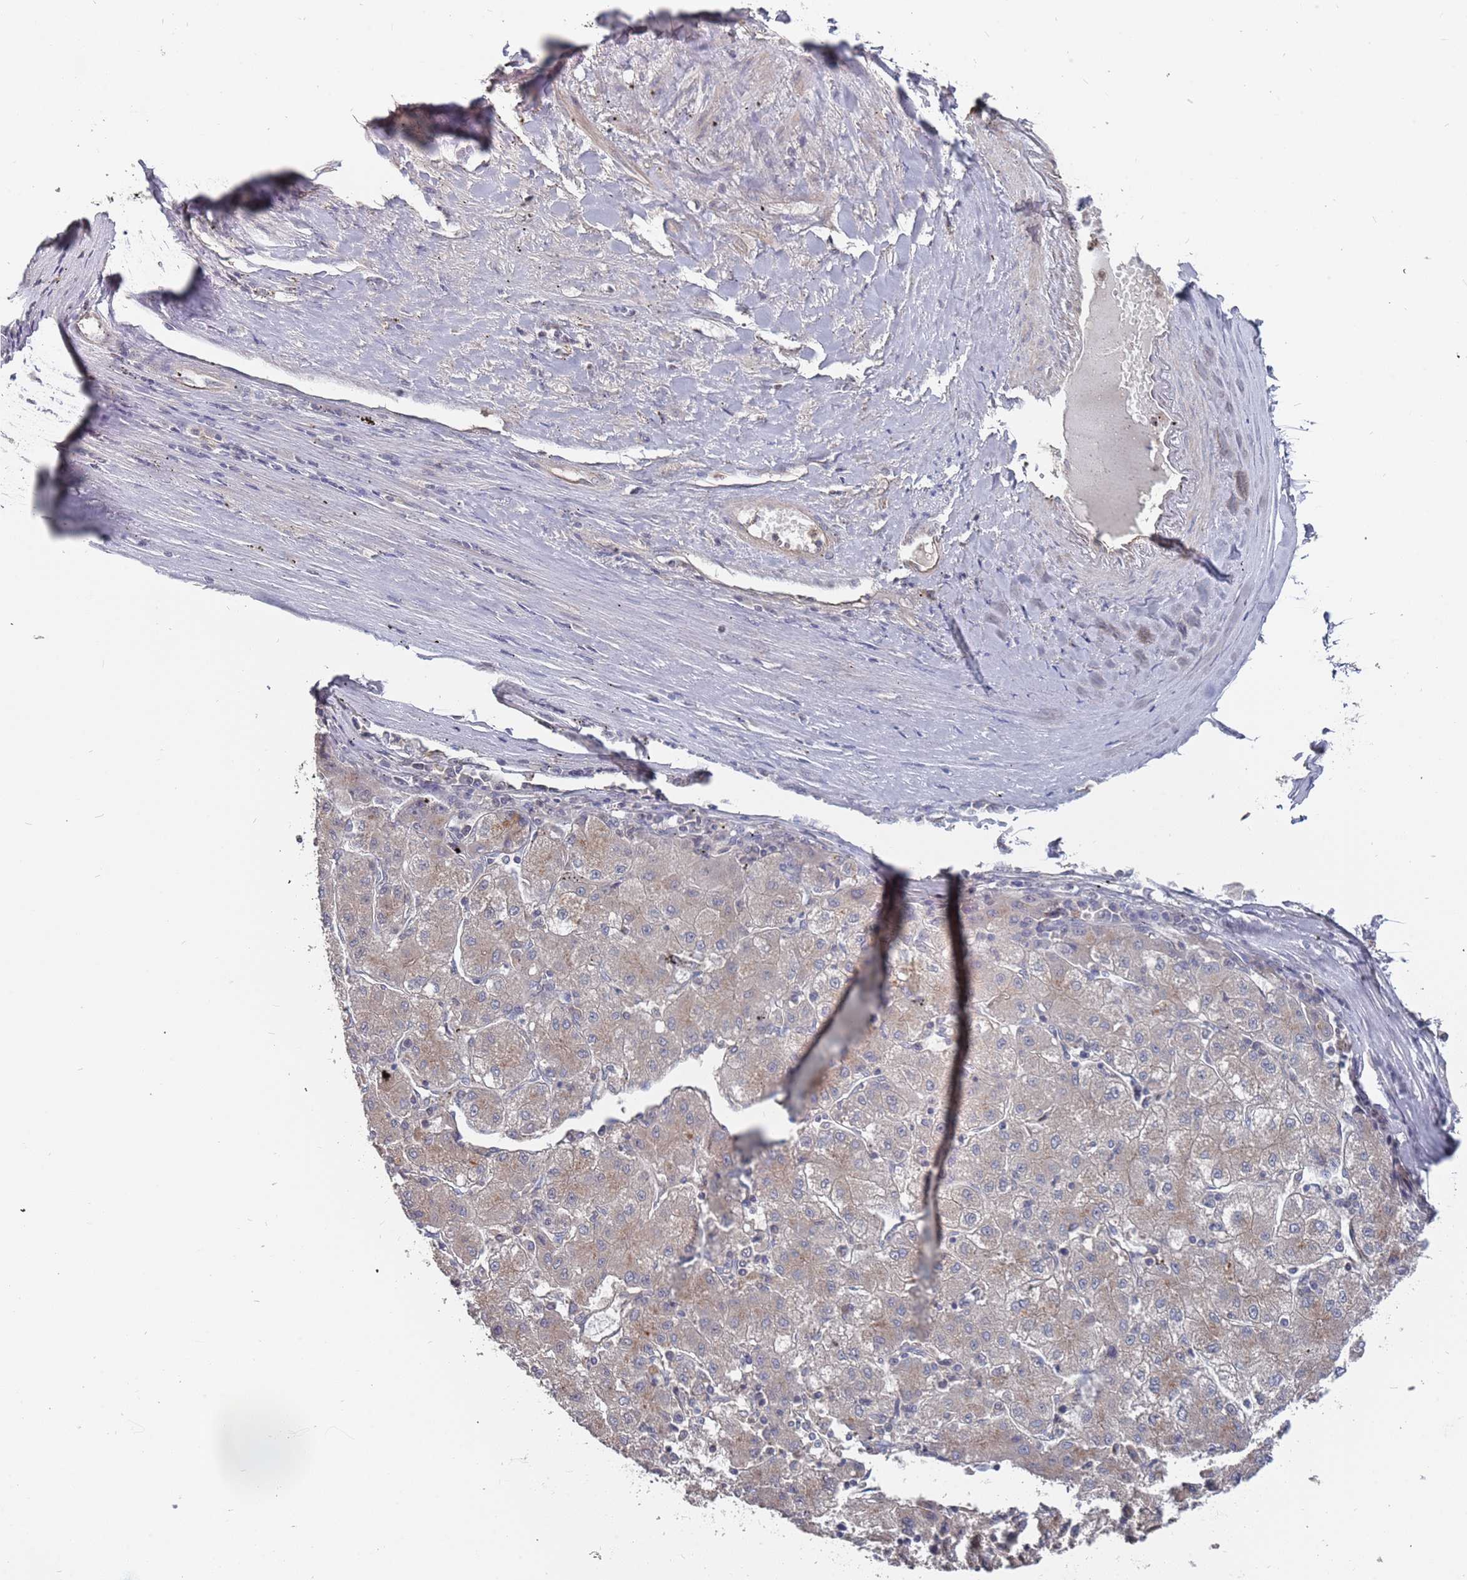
{"staining": {"intensity": "weak", "quantity": "<25%", "location": "cytoplasmic/membranous"}, "tissue": "liver cancer", "cell_type": "Tumor cells", "image_type": "cancer", "snomed": [{"axis": "morphology", "description": "Carcinoma, Hepatocellular, NOS"}, {"axis": "topography", "description": "Liver"}], "caption": "Immunohistochemical staining of human liver hepatocellular carcinoma displays no significant staining in tumor cells.", "gene": "TCEANC2", "patient": {"sex": "male", "age": 72}}